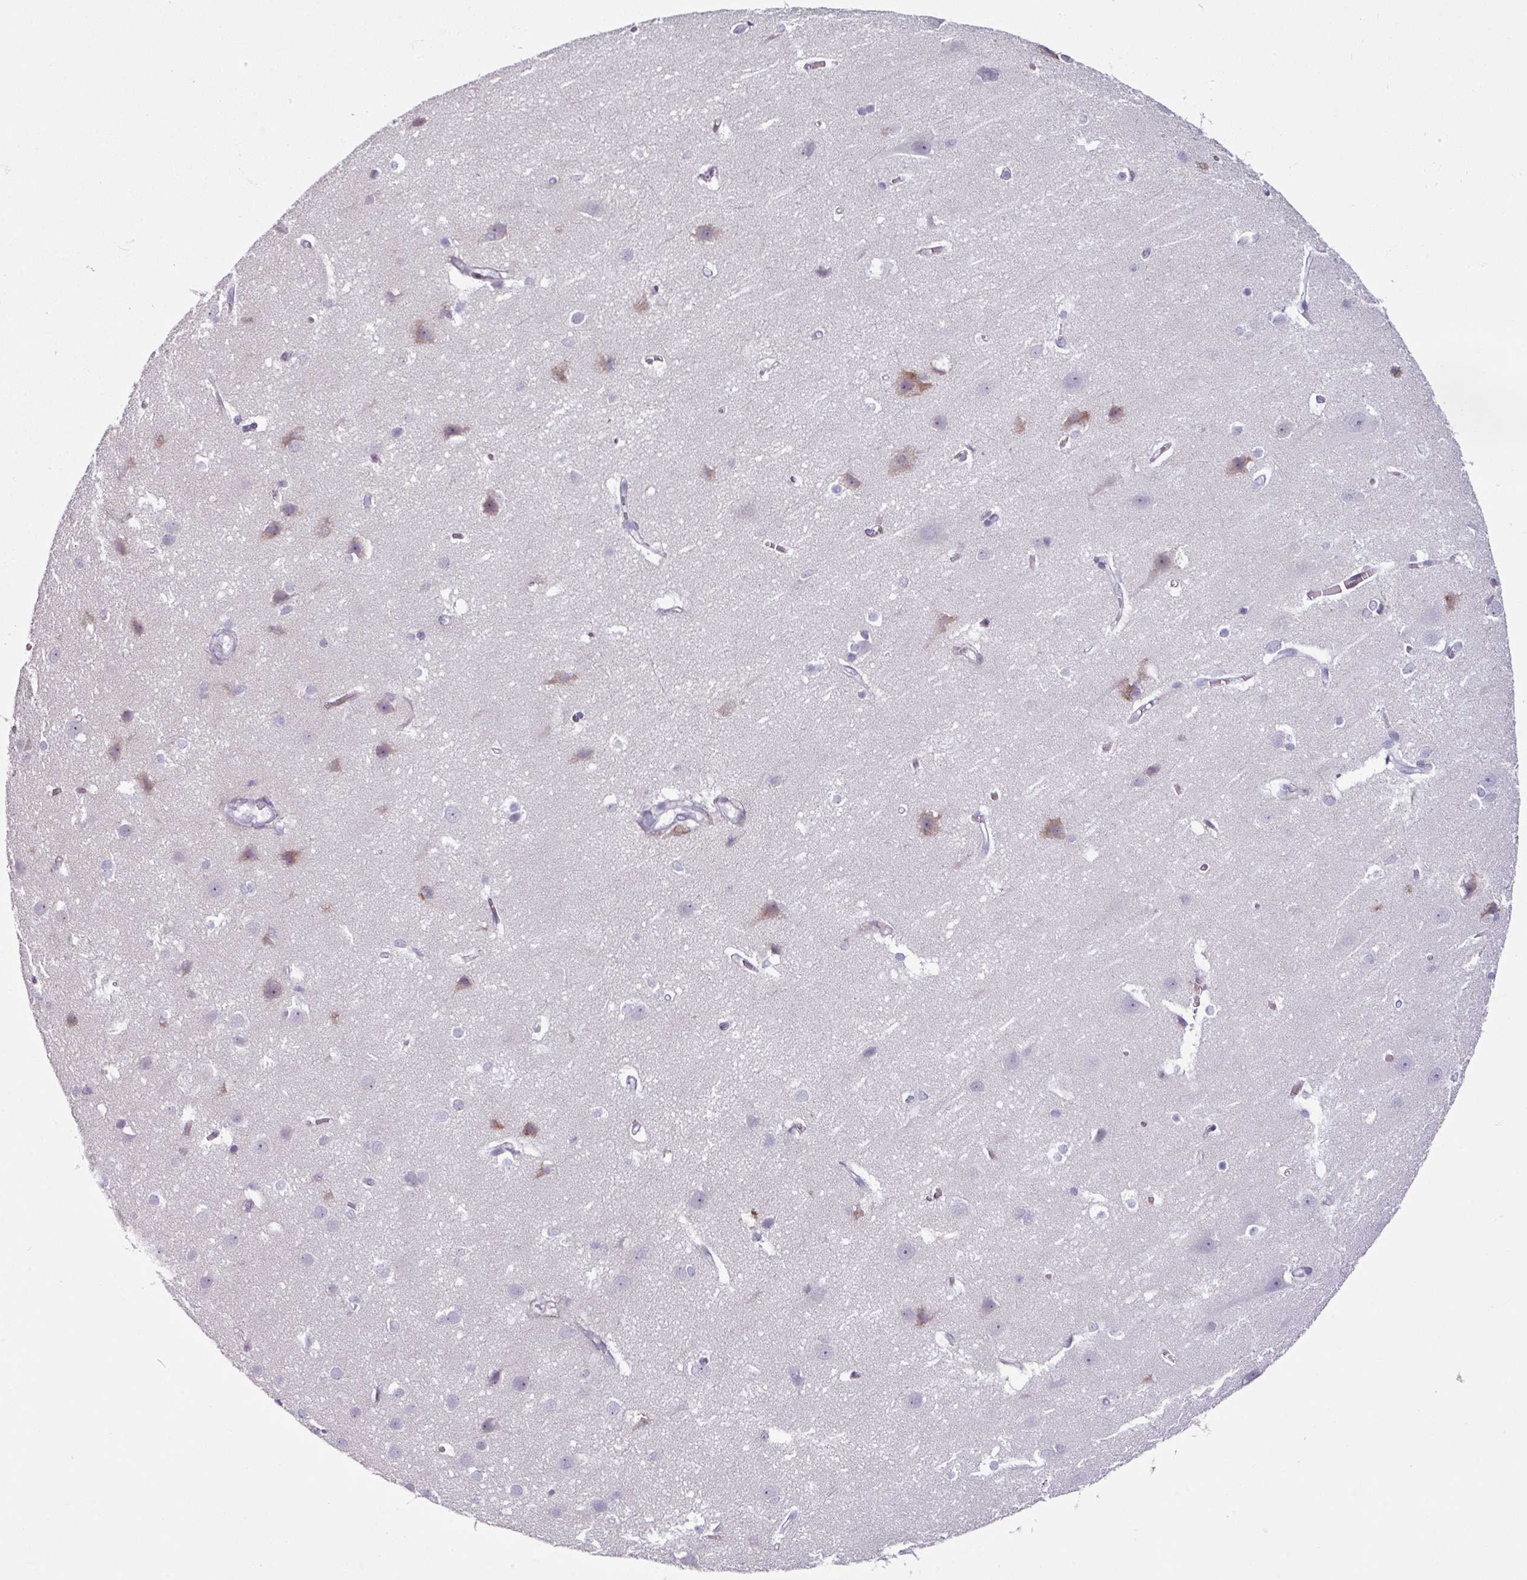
{"staining": {"intensity": "weak", "quantity": "25%-75%", "location": "cytoplasmic/membranous"}, "tissue": "cerebral cortex", "cell_type": "Endothelial cells", "image_type": "normal", "snomed": [{"axis": "morphology", "description": "Normal tissue, NOS"}, {"axis": "topography", "description": "Cerebral cortex"}], "caption": "This micrograph shows immunohistochemistry staining of benign cerebral cortex, with low weak cytoplasmic/membranous positivity in approximately 25%-75% of endothelial cells.", "gene": "TRA2A", "patient": {"sex": "male", "age": 37}}